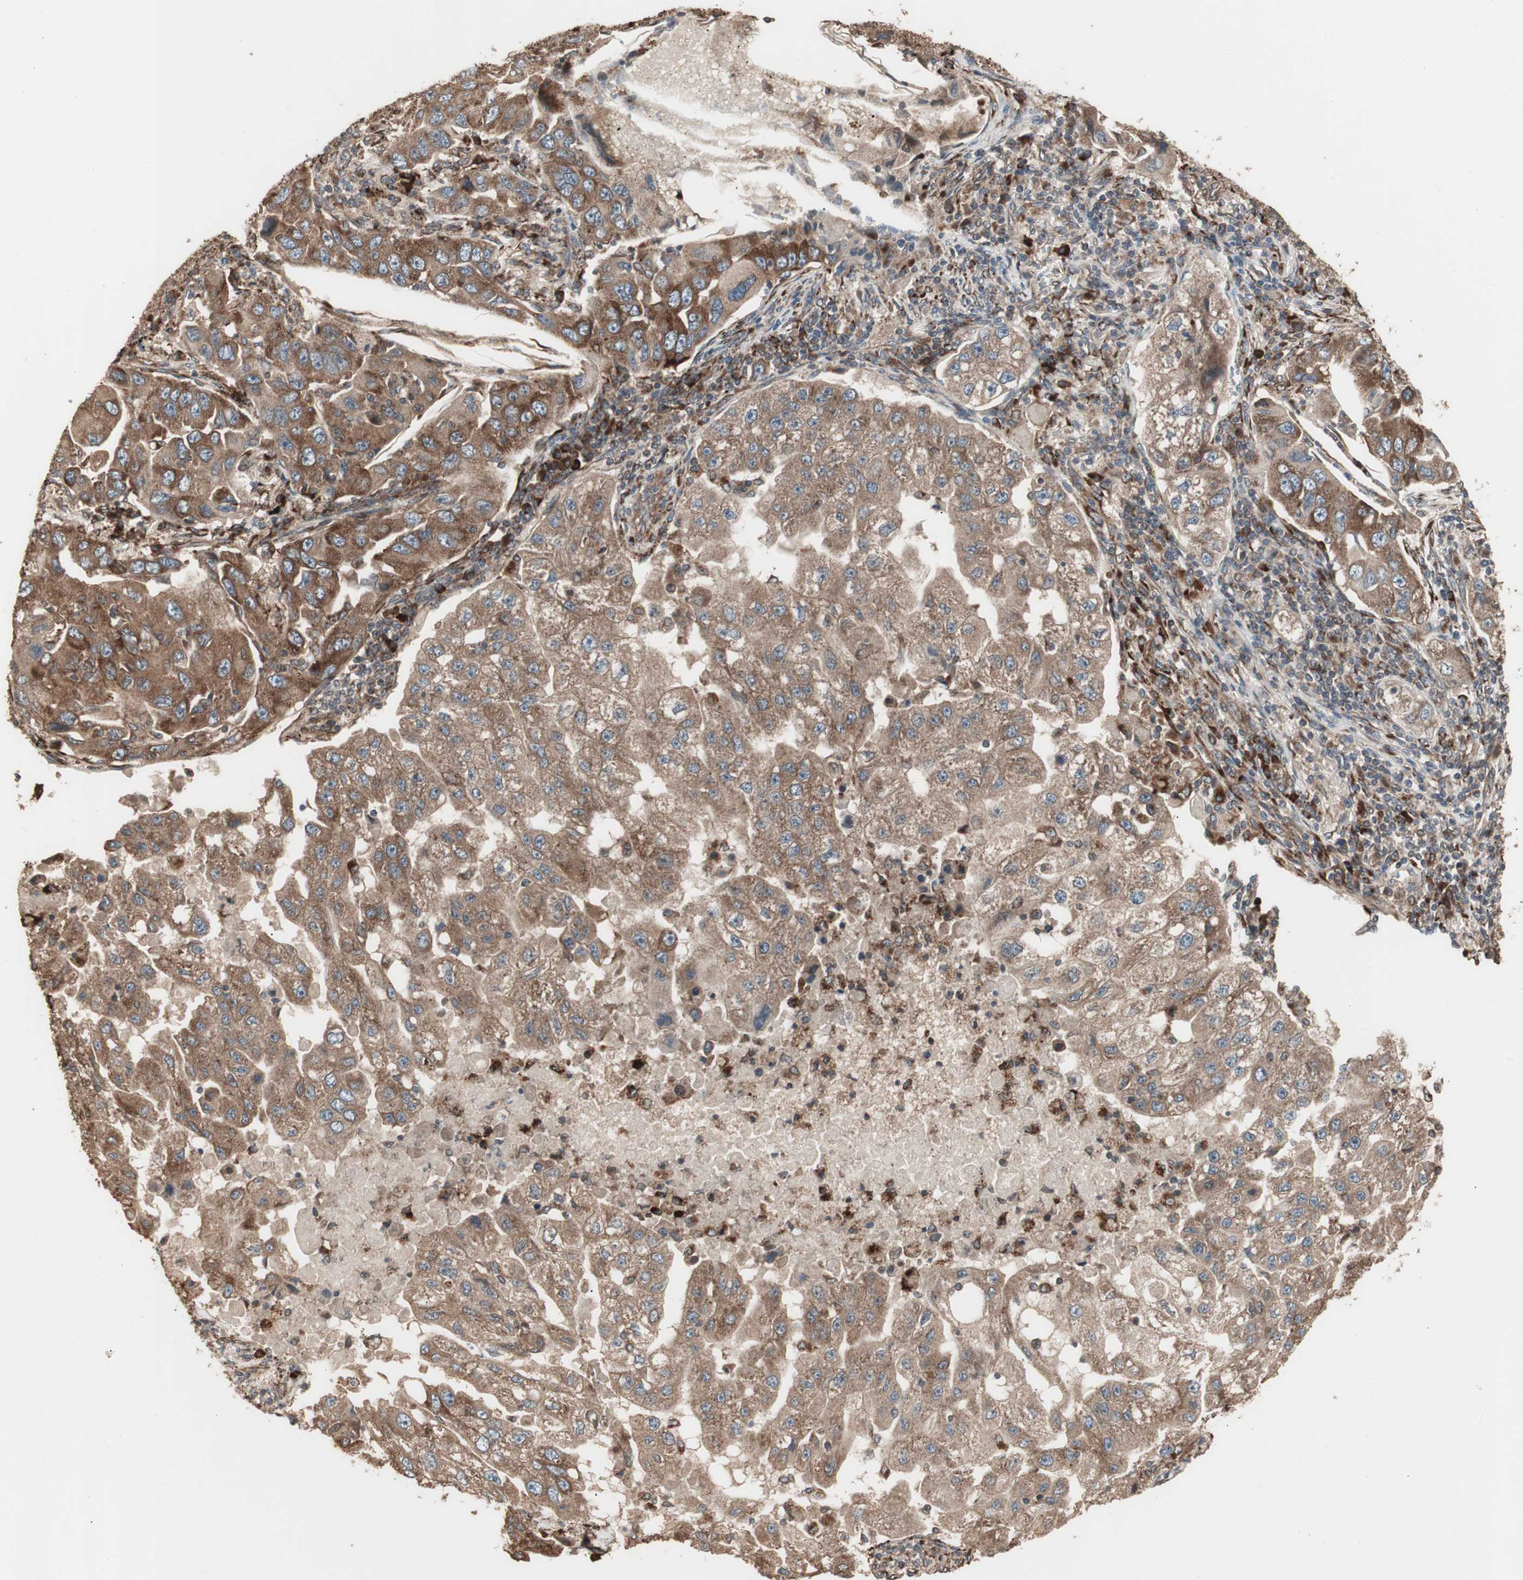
{"staining": {"intensity": "moderate", "quantity": ">75%", "location": "cytoplasmic/membranous"}, "tissue": "lung cancer", "cell_type": "Tumor cells", "image_type": "cancer", "snomed": [{"axis": "morphology", "description": "Adenocarcinoma, NOS"}, {"axis": "topography", "description": "Lung"}], "caption": "Lung cancer (adenocarcinoma) stained for a protein (brown) reveals moderate cytoplasmic/membranous positive positivity in about >75% of tumor cells.", "gene": "LZTS1", "patient": {"sex": "female", "age": 65}}